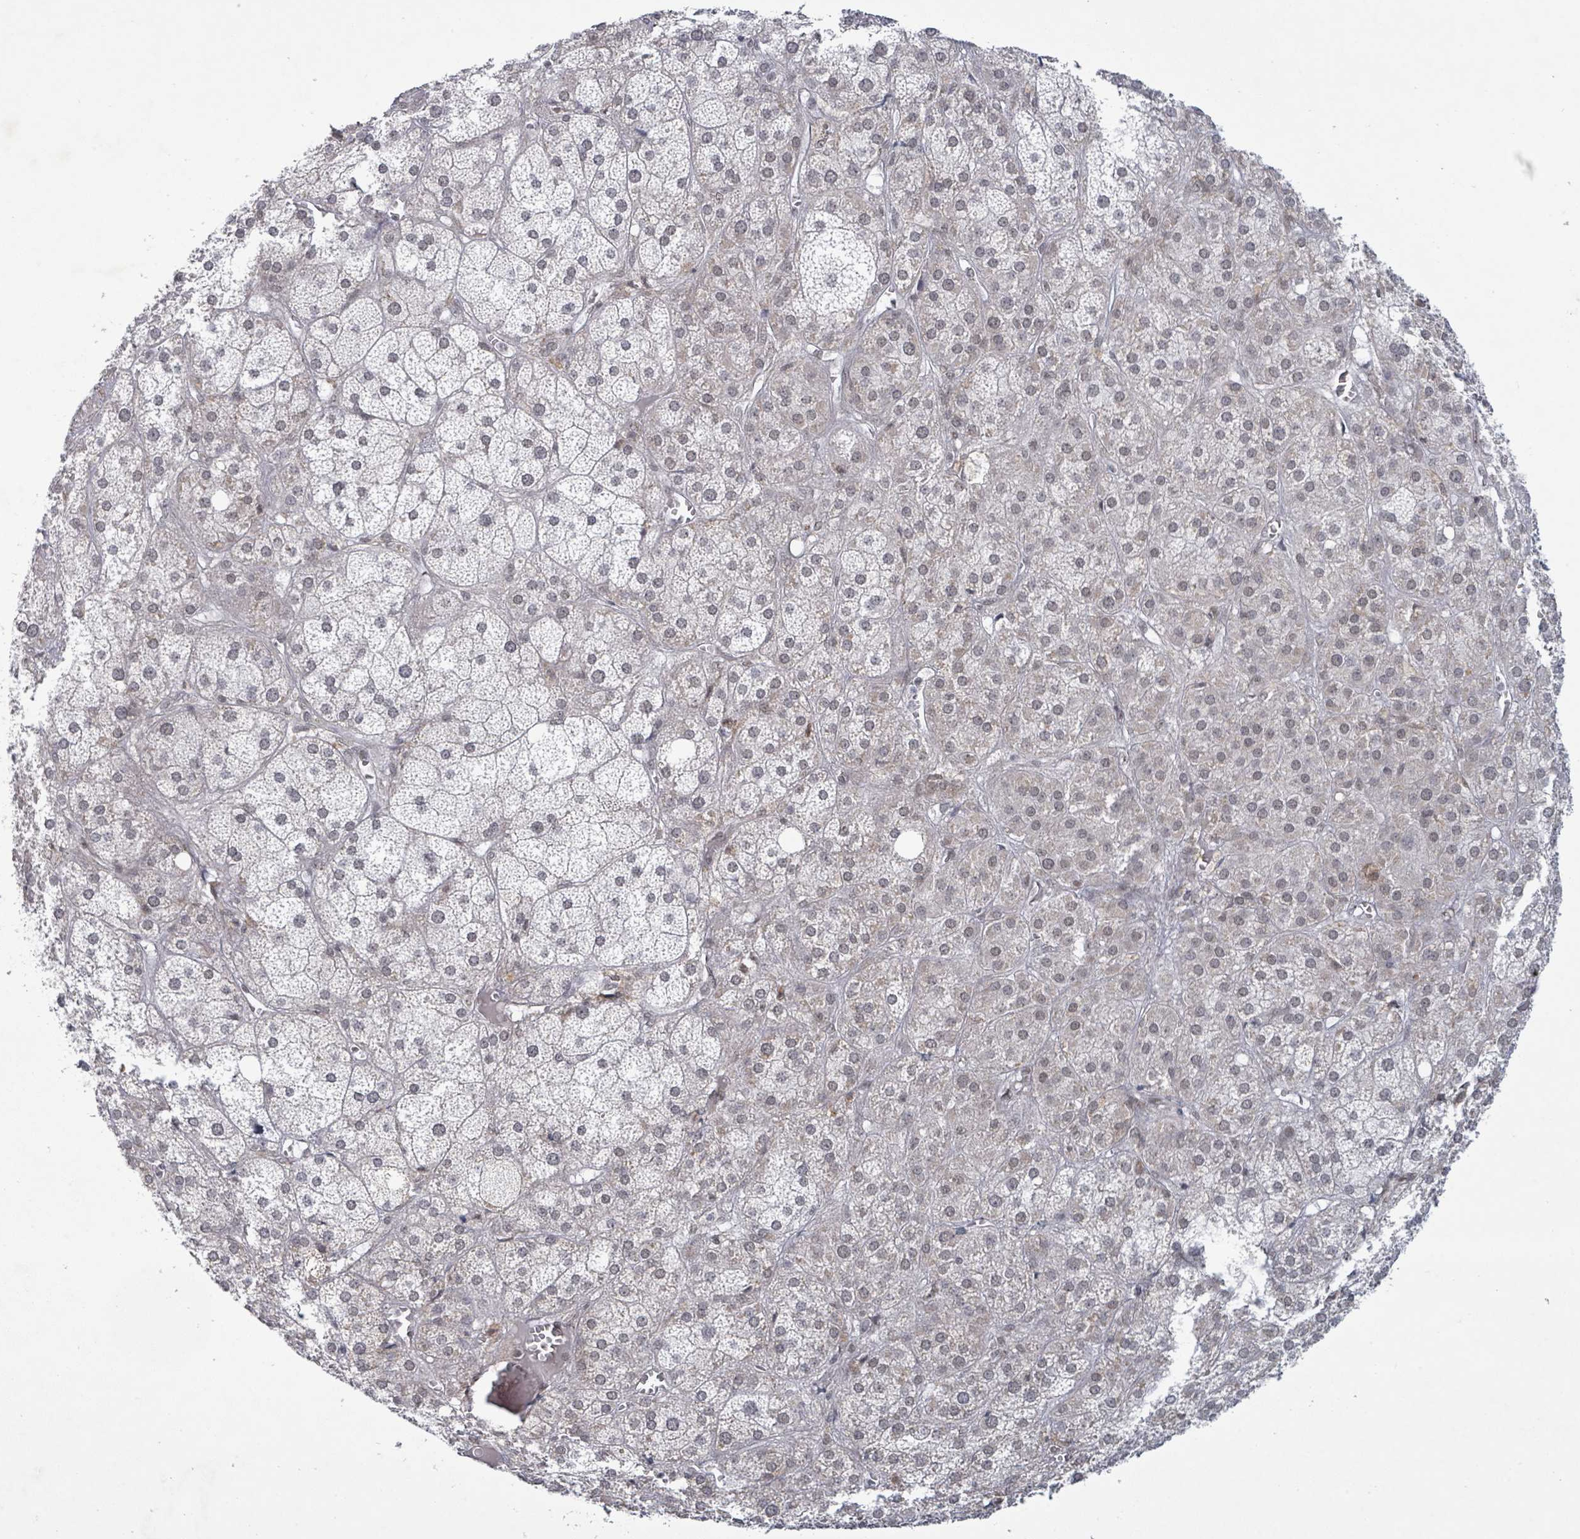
{"staining": {"intensity": "negative", "quantity": "none", "location": "none"}, "tissue": "adrenal gland", "cell_type": "Glandular cells", "image_type": "normal", "snomed": [{"axis": "morphology", "description": "Normal tissue, NOS"}, {"axis": "topography", "description": "Adrenal gland"}], "caption": "Glandular cells show no significant protein expression in benign adrenal gland. Nuclei are stained in blue.", "gene": "BANP", "patient": {"sex": "female", "age": 61}}